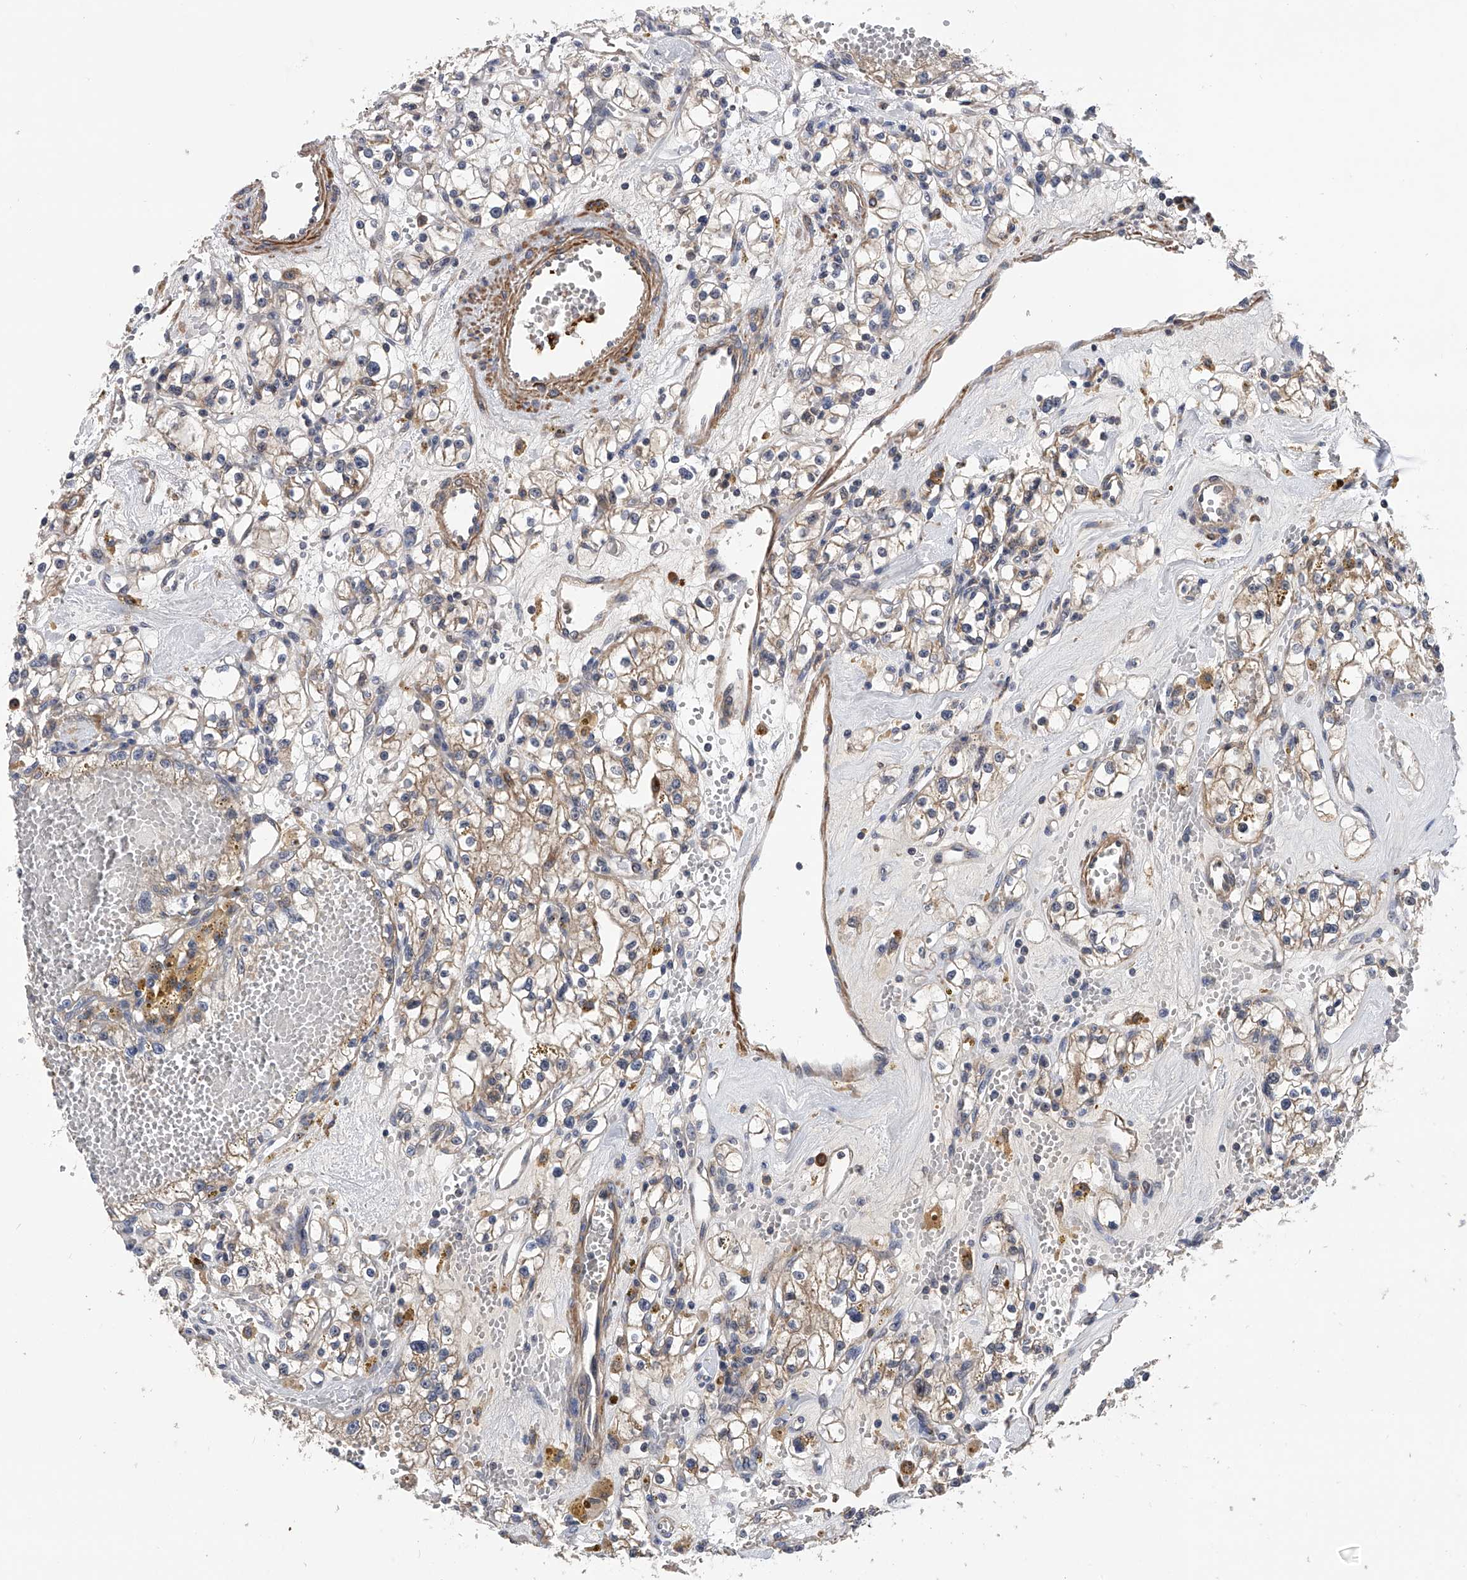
{"staining": {"intensity": "weak", "quantity": "<25%", "location": "cytoplasmic/membranous"}, "tissue": "renal cancer", "cell_type": "Tumor cells", "image_type": "cancer", "snomed": [{"axis": "morphology", "description": "Adenocarcinoma, NOS"}, {"axis": "topography", "description": "Kidney"}], "caption": "Immunohistochemical staining of renal adenocarcinoma demonstrates no significant staining in tumor cells.", "gene": "SPOCK1", "patient": {"sex": "male", "age": 56}}